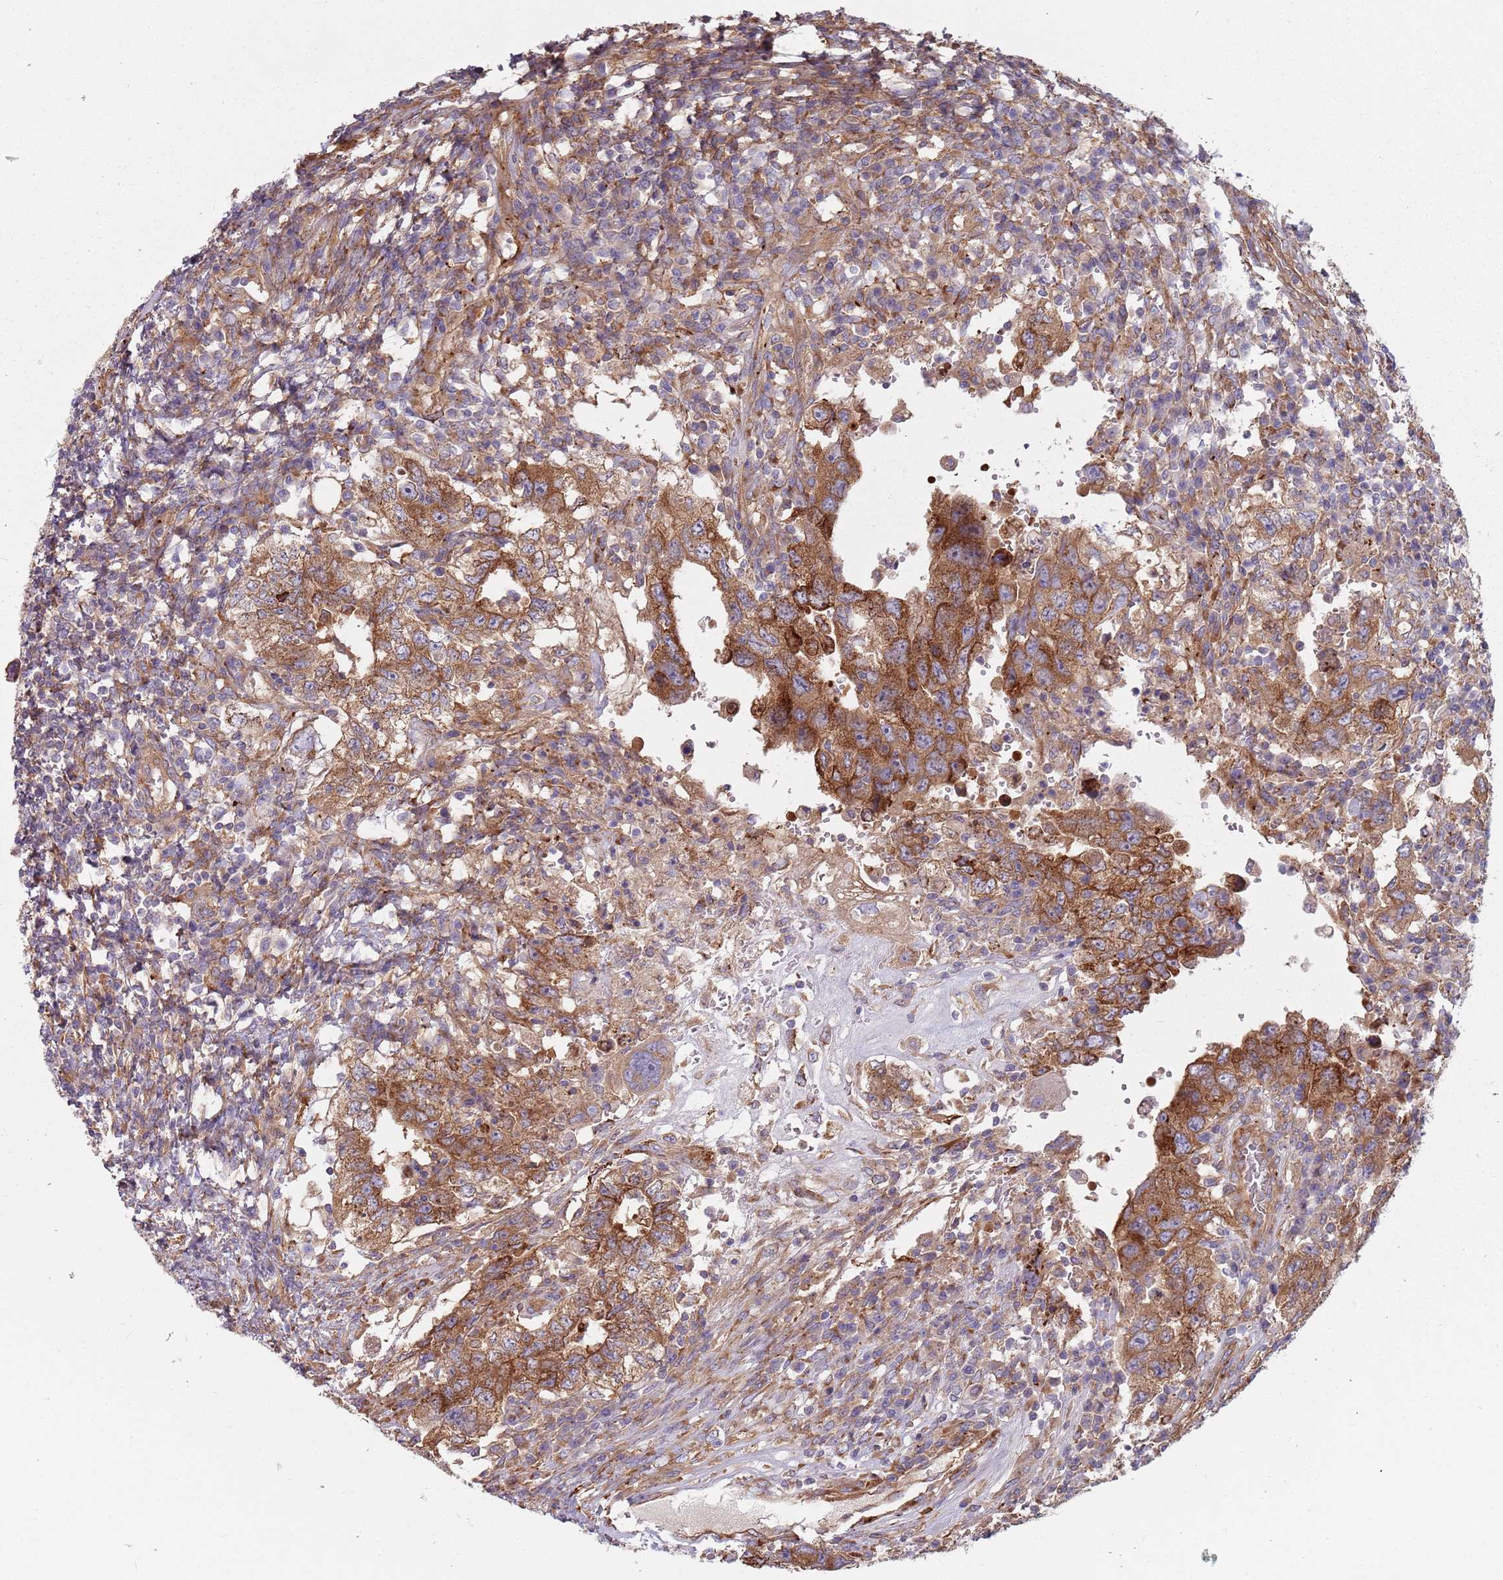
{"staining": {"intensity": "moderate", "quantity": ">75%", "location": "cytoplasmic/membranous"}, "tissue": "testis cancer", "cell_type": "Tumor cells", "image_type": "cancer", "snomed": [{"axis": "morphology", "description": "Carcinoma, Embryonal, NOS"}, {"axis": "topography", "description": "Testis"}], "caption": "IHC (DAB) staining of testis cancer displays moderate cytoplasmic/membranous protein expression in about >75% of tumor cells. IHC stains the protein in brown and the nuclei are stained blue.", "gene": "SPDL1", "patient": {"sex": "male", "age": 26}}